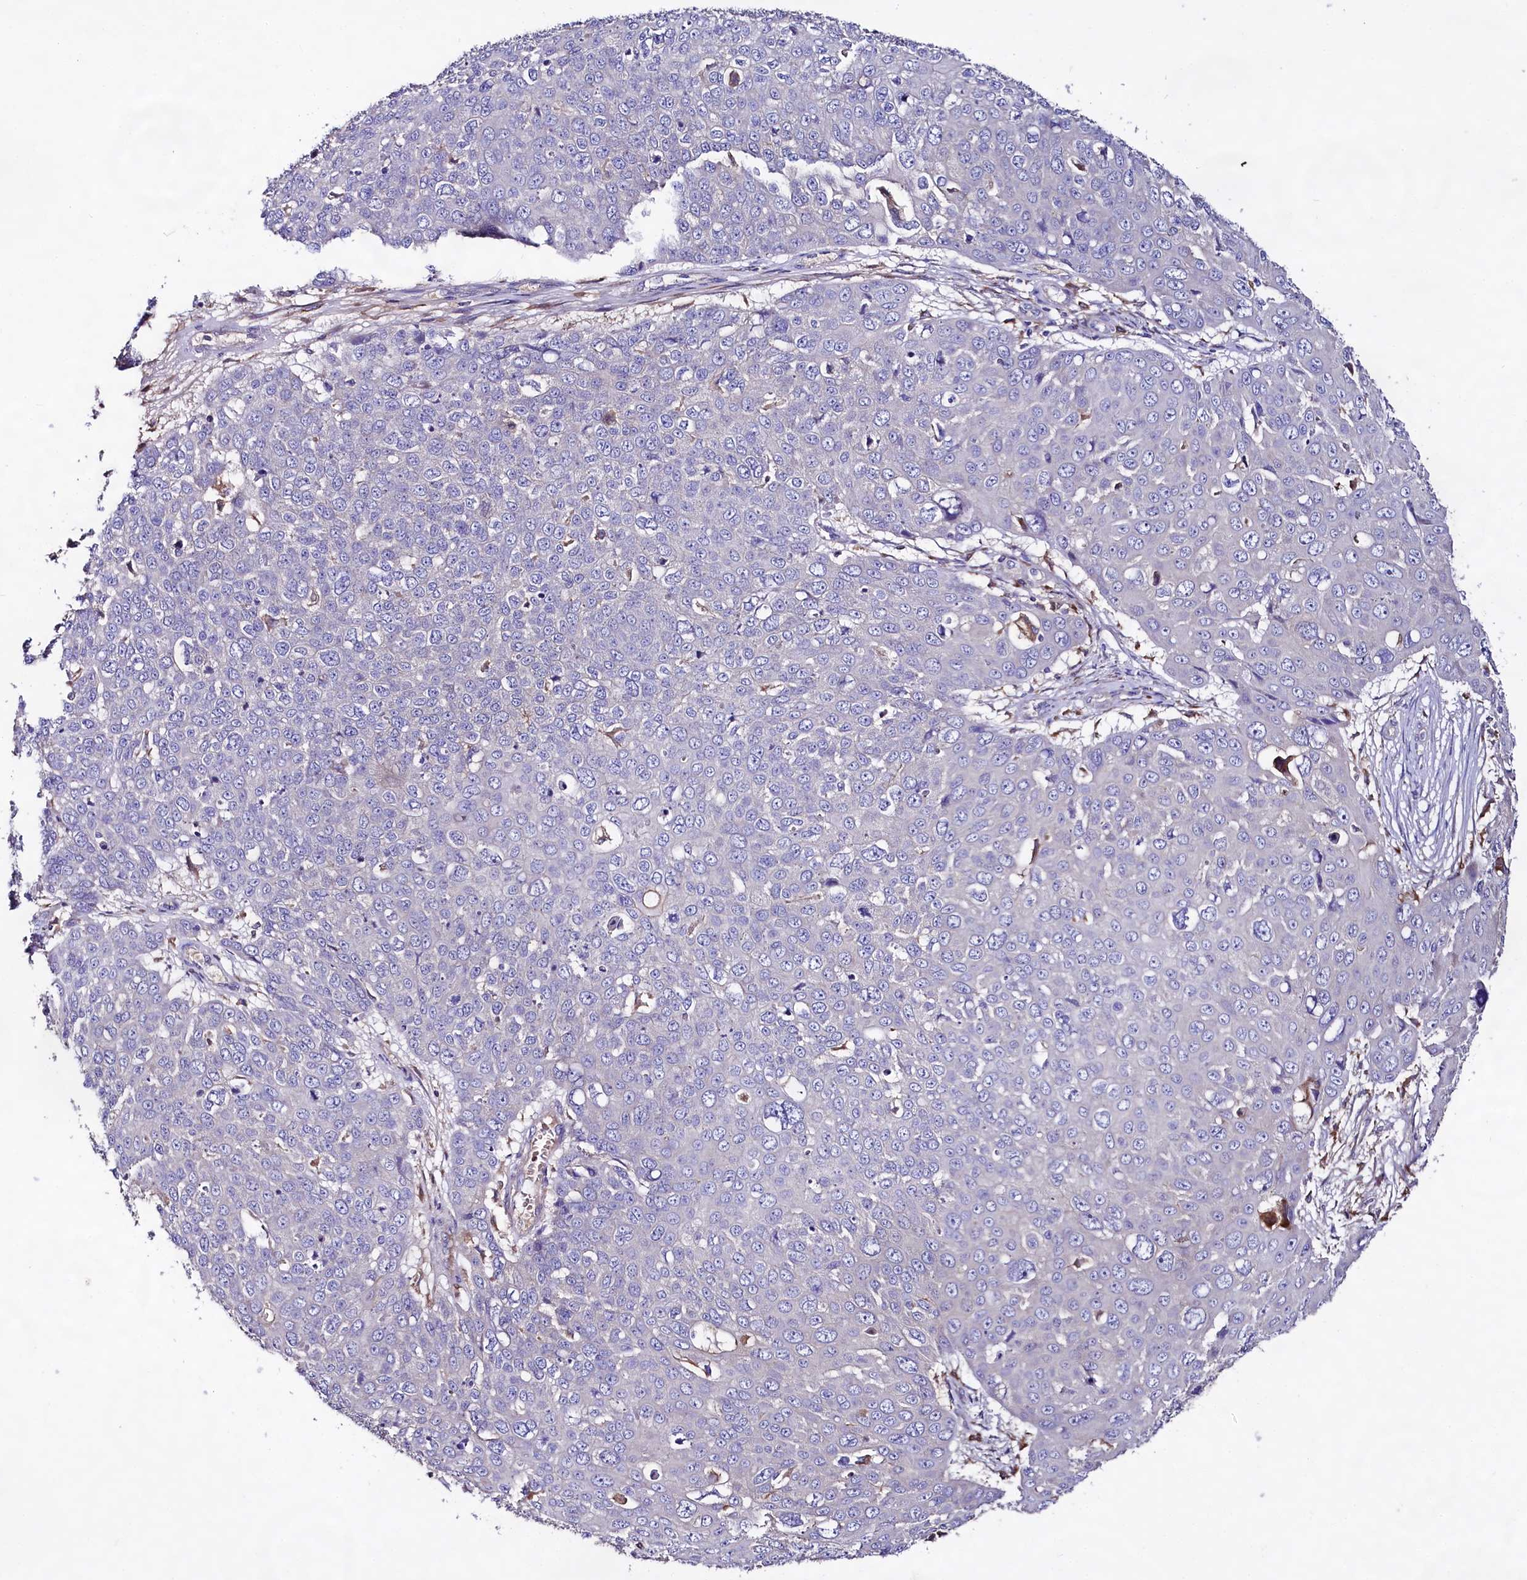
{"staining": {"intensity": "negative", "quantity": "none", "location": "none"}, "tissue": "skin cancer", "cell_type": "Tumor cells", "image_type": "cancer", "snomed": [{"axis": "morphology", "description": "Squamous cell carcinoma, NOS"}, {"axis": "topography", "description": "Skin"}], "caption": "Immunohistochemistry of human skin squamous cell carcinoma demonstrates no staining in tumor cells. Nuclei are stained in blue.", "gene": "DMXL2", "patient": {"sex": "male", "age": 71}}